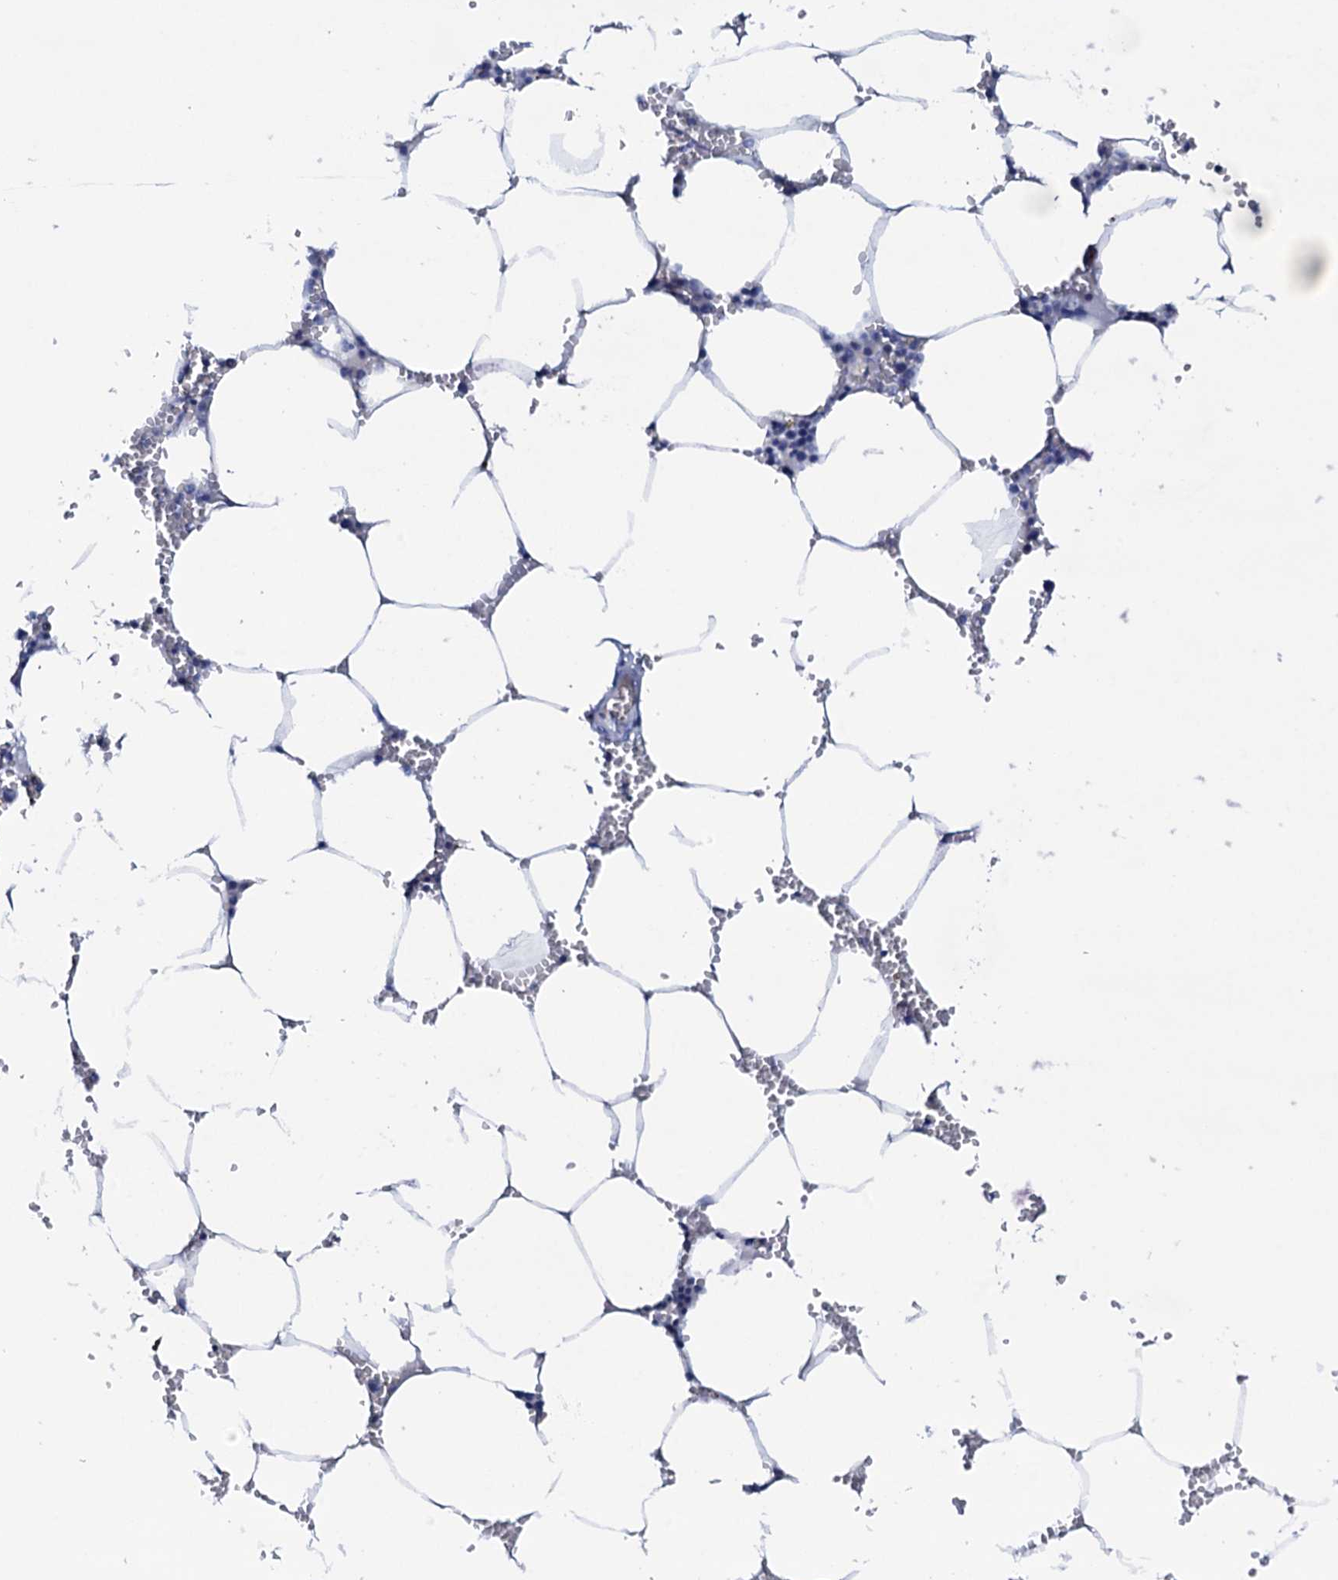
{"staining": {"intensity": "negative", "quantity": "none", "location": "none"}, "tissue": "bone marrow", "cell_type": "Hematopoietic cells", "image_type": "normal", "snomed": [{"axis": "morphology", "description": "Normal tissue, NOS"}, {"axis": "topography", "description": "Bone marrow"}], "caption": "Immunohistochemical staining of normal bone marrow exhibits no significant staining in hematopoietic cells.", "gene": "FBXL16", "patient": {"sex": "male", "age": 70}}